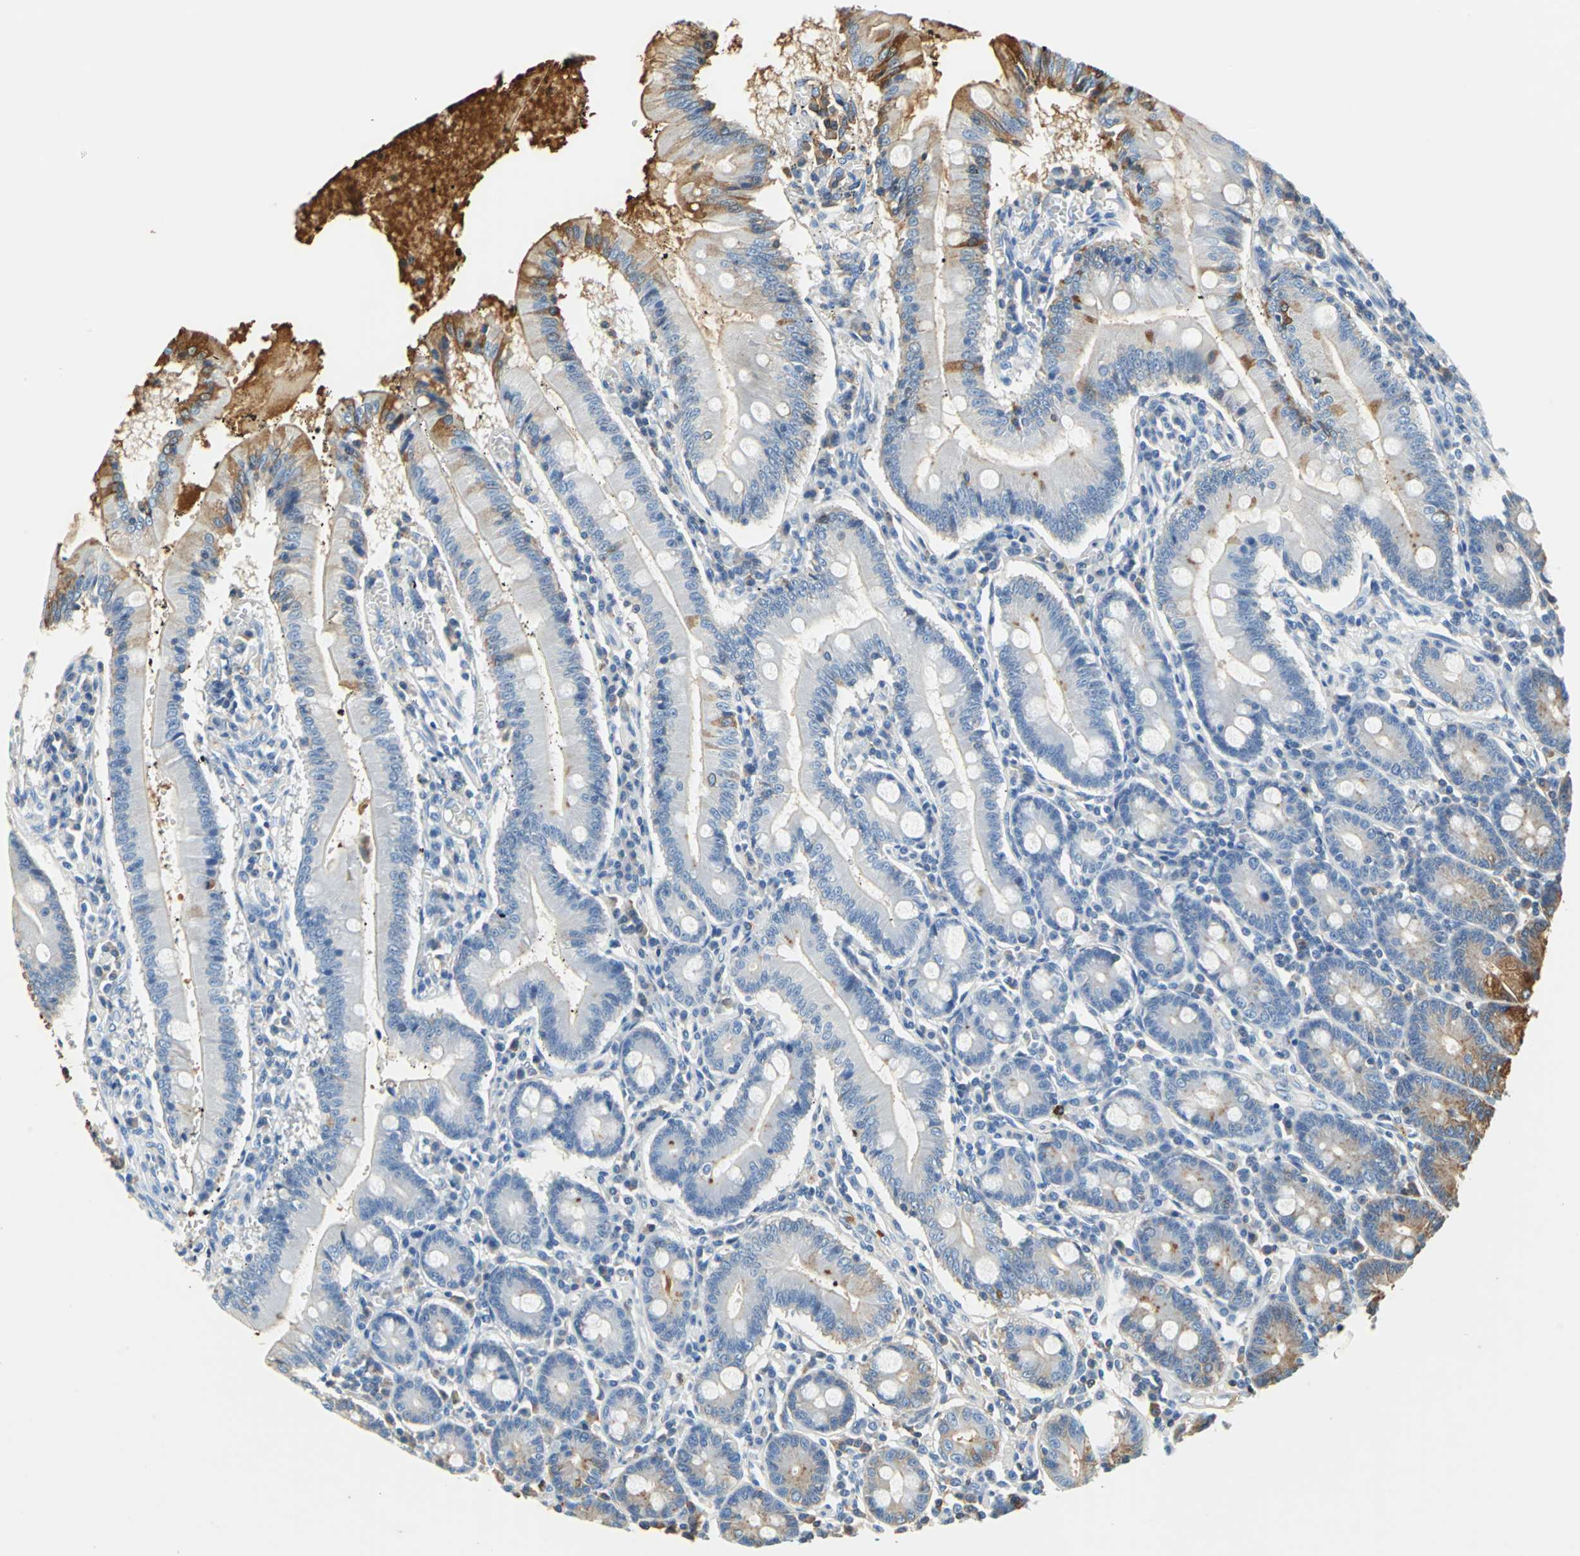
{"staining": {"intensity": "moderate", "quantity": "<25%", "location": "cytoplasmic/membranous"}, "tissue": "small intestine", "cell_type": "Glandular cells", "image_type": "normal", "snomed": [{"axis": "morphology", "description": "Normal tissue, NOS"}, {"axis": "topography", "description": "Small intestine"}], "caption": "Moderate cytoplasmic/membranous expression is appreciated in about <25% of glandular cells in normal small intestine. (brown staining indicates protein expression, while blue staining denotes nuclei).", "gene": "ALB", "patient": {"sex": "male", "age": 71}}